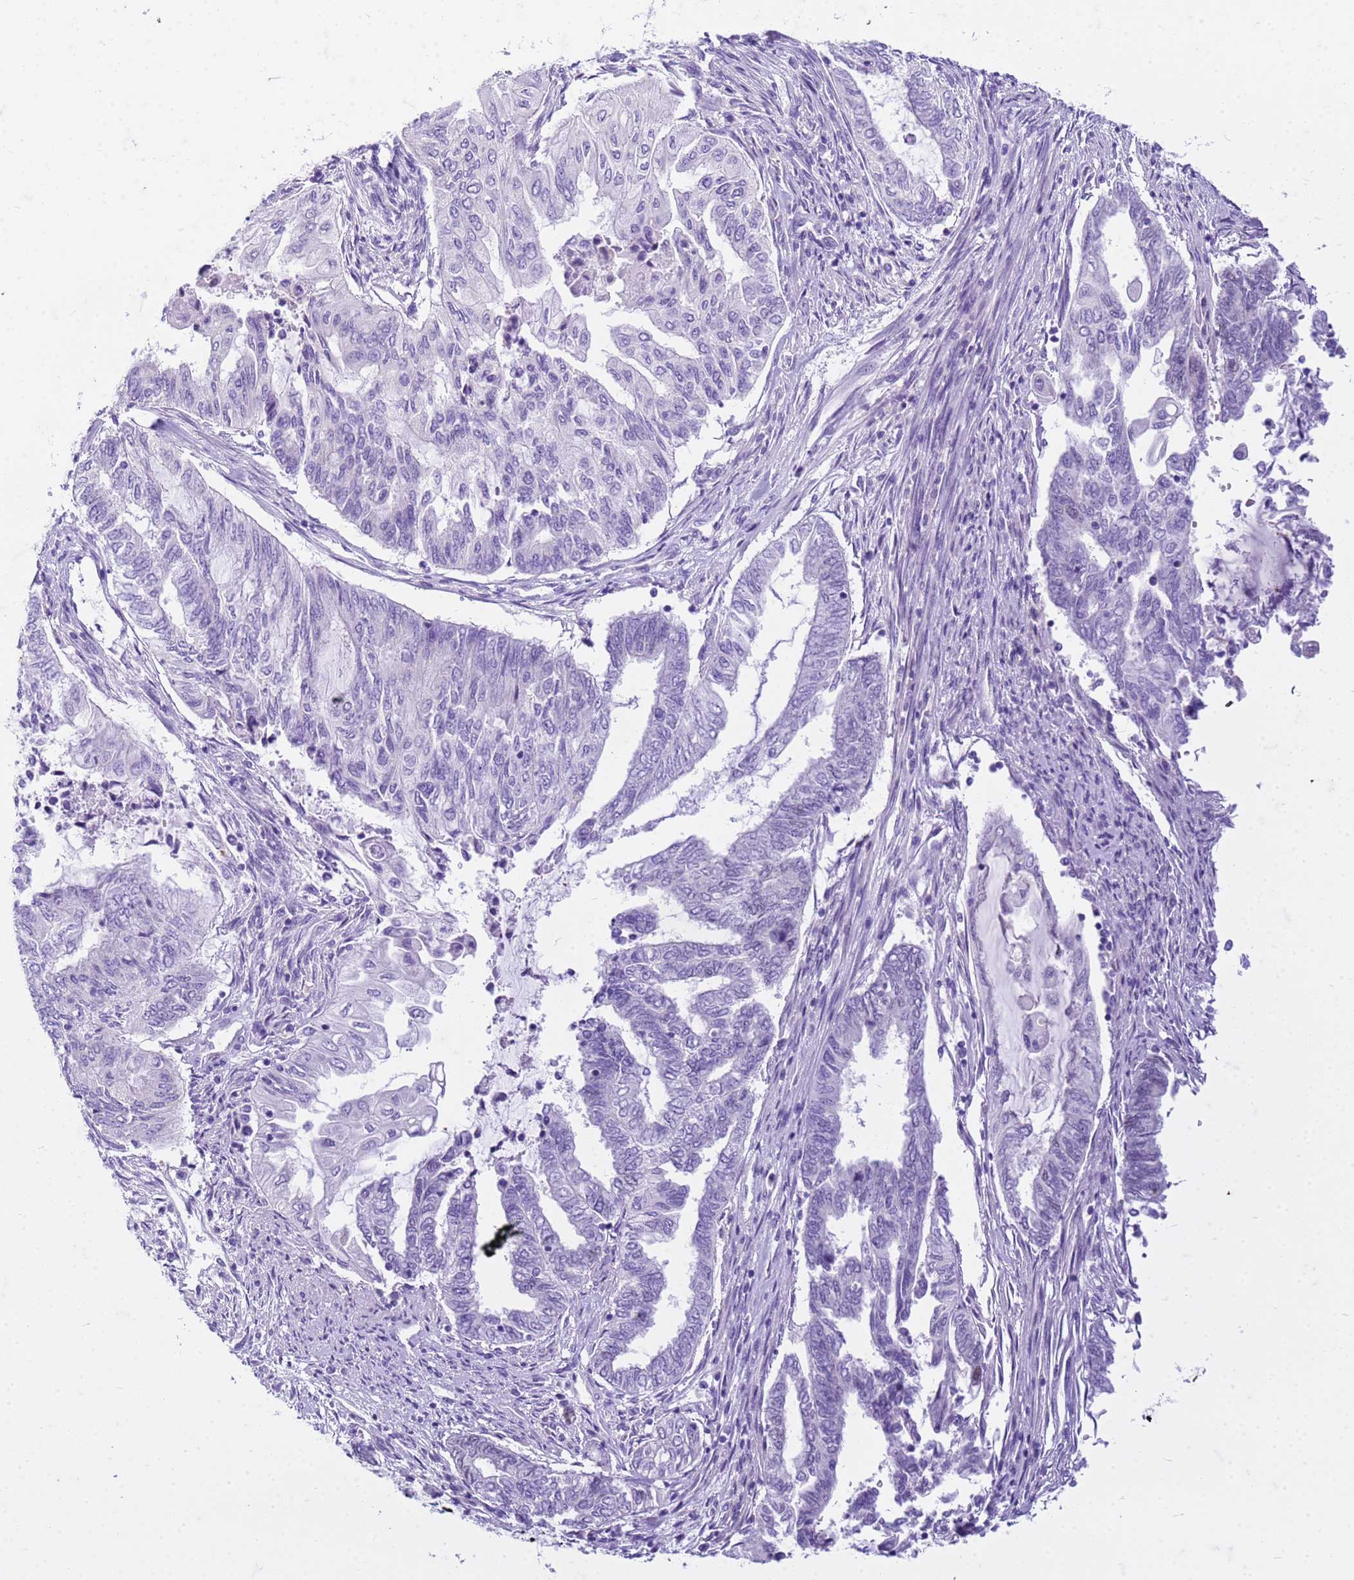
{"staining": {"intensity": "negative", "quantity": "none", "location": "none"}, "tissue": "endometrial cancer", "cell_type": "Tumor cells", "image_type": "cancer", "snomed": [{"axis": "morphology", "description": "Adenocarcinoma, NOS"}, {"axis": "topography", "description": "Uterus"}, {"axis": "topography", "description": "Endometrium"}], "caption": "Immunohistochemical staining of adenocarcinoma (endometrial) displays no significant staining in tumor cells.", "gene": "CFAP100", "patient": {"sex": "female", "age": 70}}